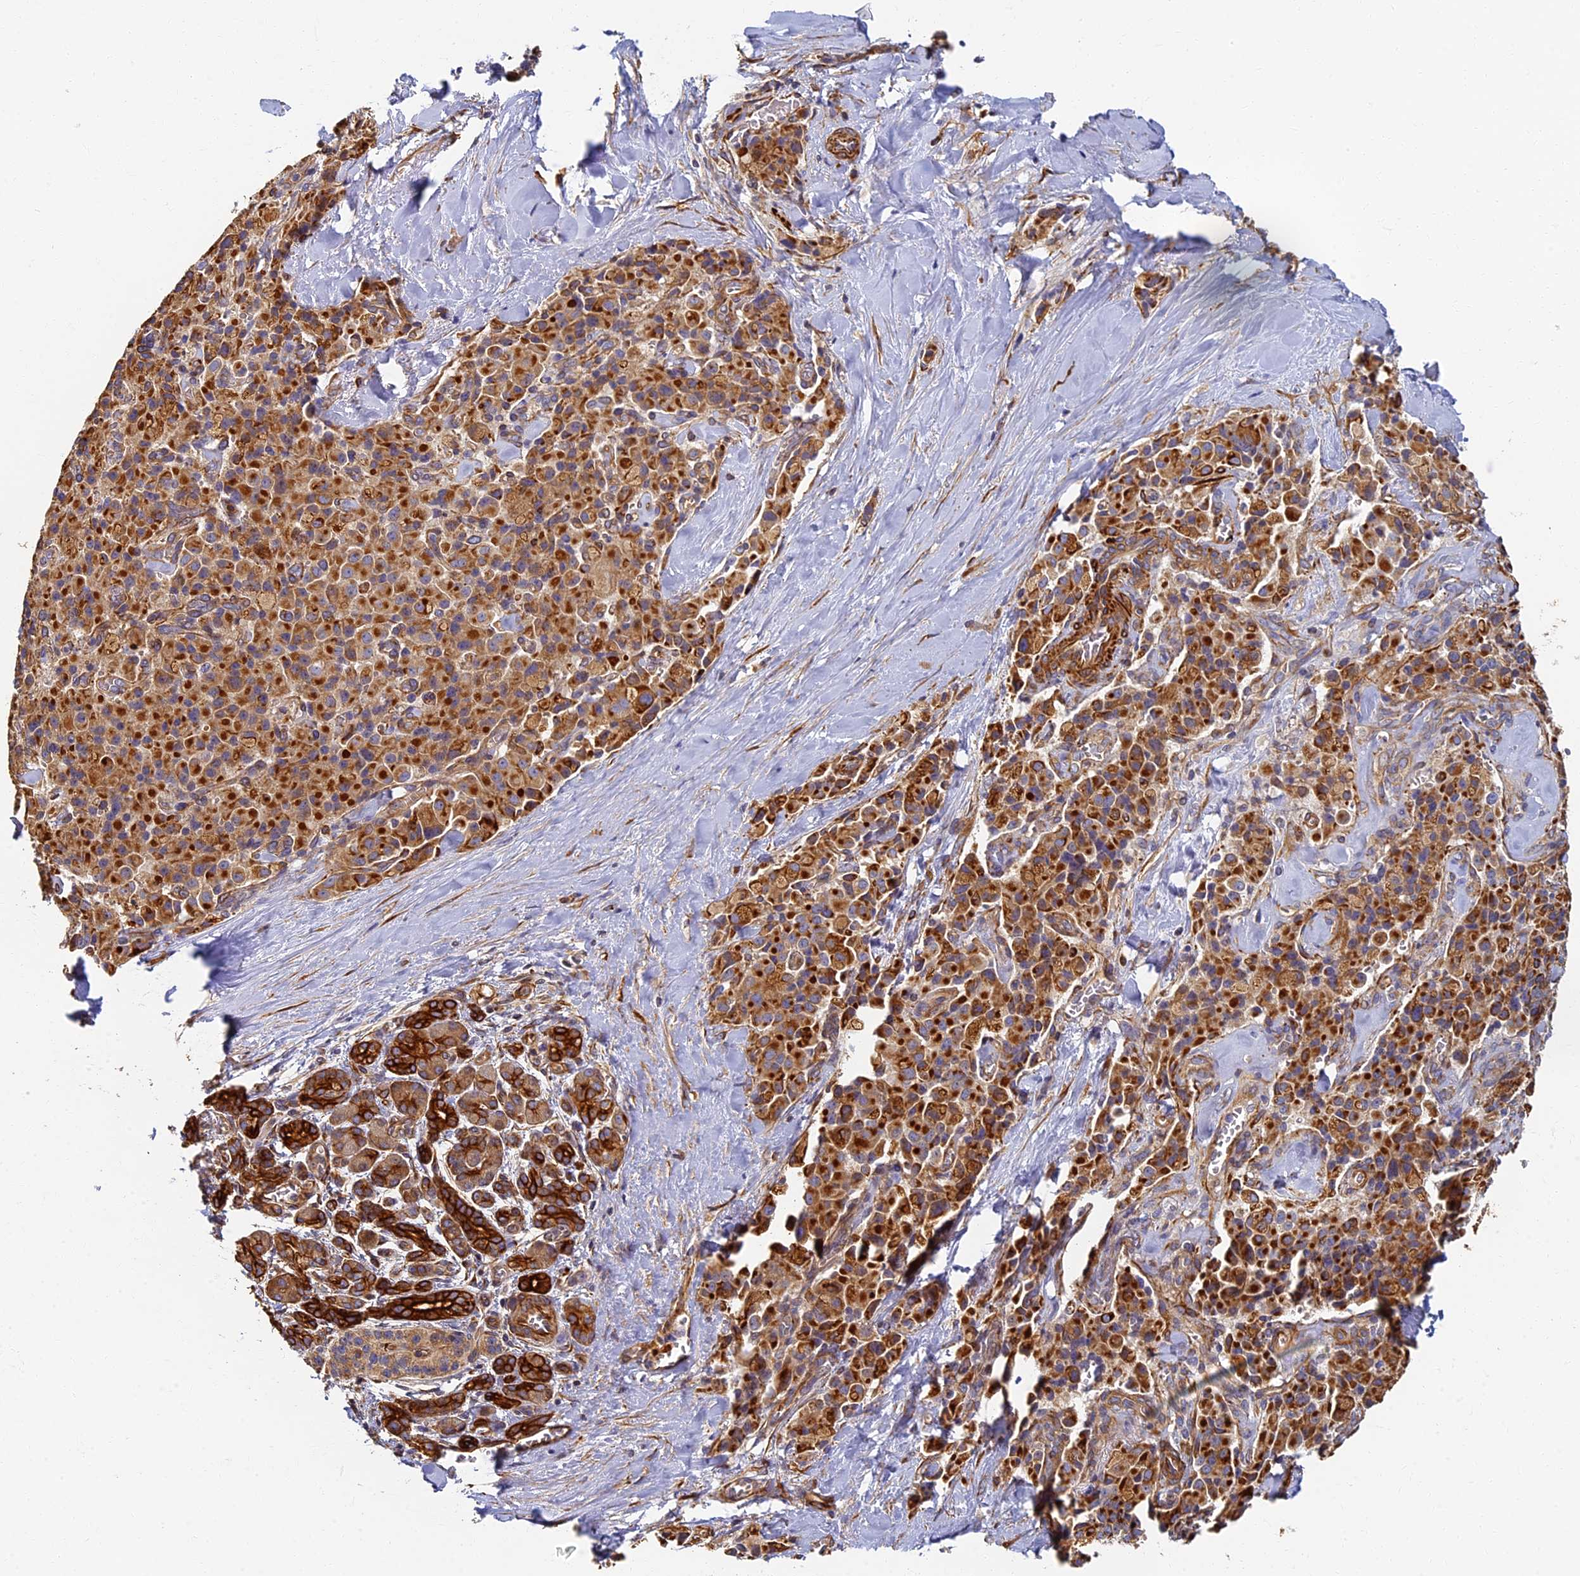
{"staining": {"intensity": "strong", "quantity": ">75%", "location": "cytoplasmic/membranous"}, "tissue": "pancreatic cancer", "cell_type": "Tumor cells", "image_type": "cancer", "snomed": [{"axis": "morphology", "description": "Adenocarcinoma, NOS"}, {"axis": "topography", "description": "Pancreas"}], "caption": "The immunohistochemical stain shows strong cytoplasmic/membranous expression in tumor cells of pancreatic cancer (adenocarcinoma) tissue.", "gene": "LRRC57", "patient": {"sex": "male", "age": 65}}